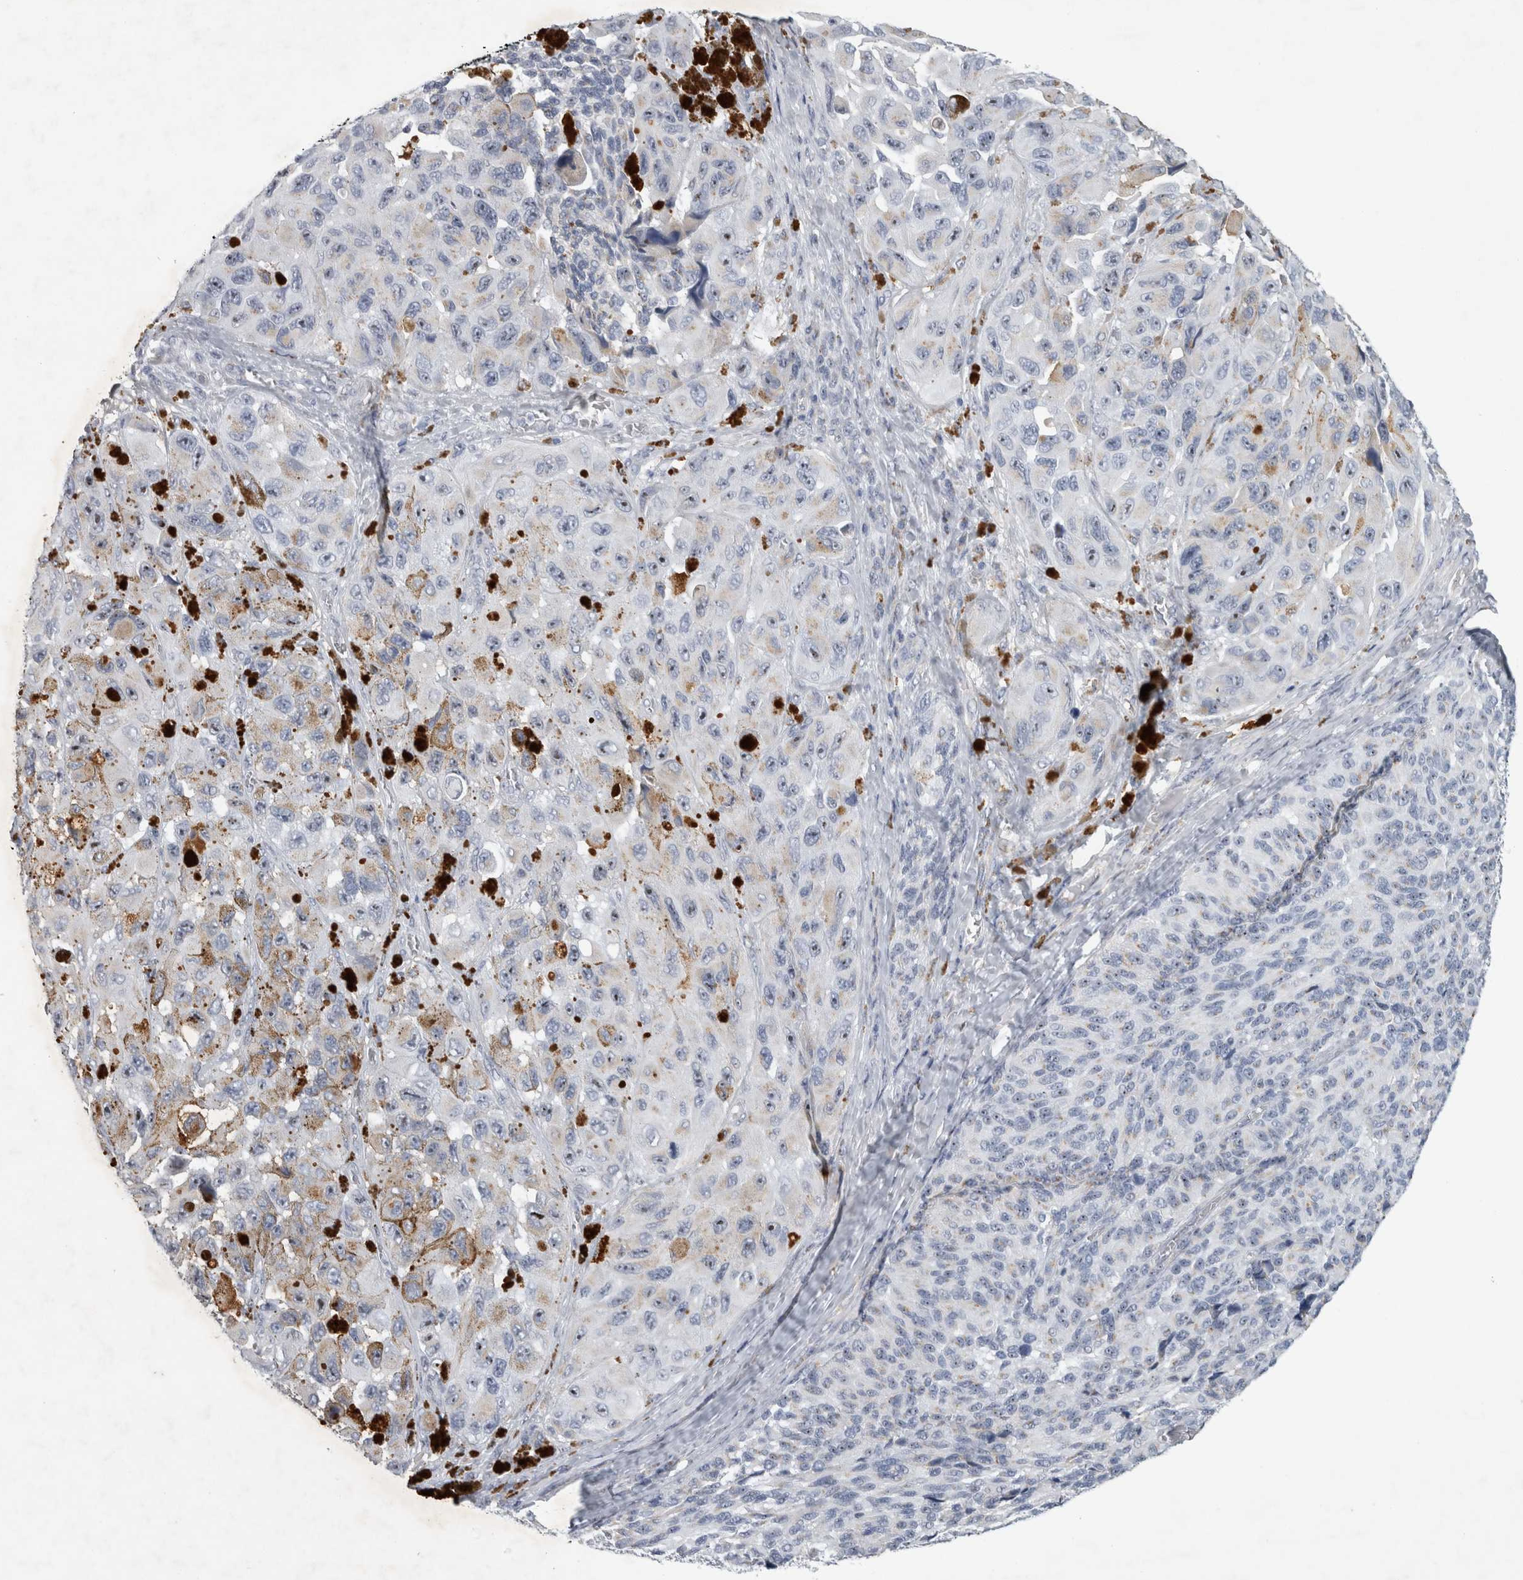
{"staining": {"intensity": "negative", "quantity": "none", "location": "none"}, "tissue": "melanoma", "cell_type": "Tumor cells", "image_type": "cancer", "snomed": [{"axis": "morphology", "description": "Malignant melanoma, NOS"}, {"axis": "topography", "description": "Skin"}], "caption": "This is an immunohistochemistry micrograph of malignant melanoma. There is no expression in tumor cells.", "gene": "FXYD7", "patient": {"sex": "female", "age": 73}}